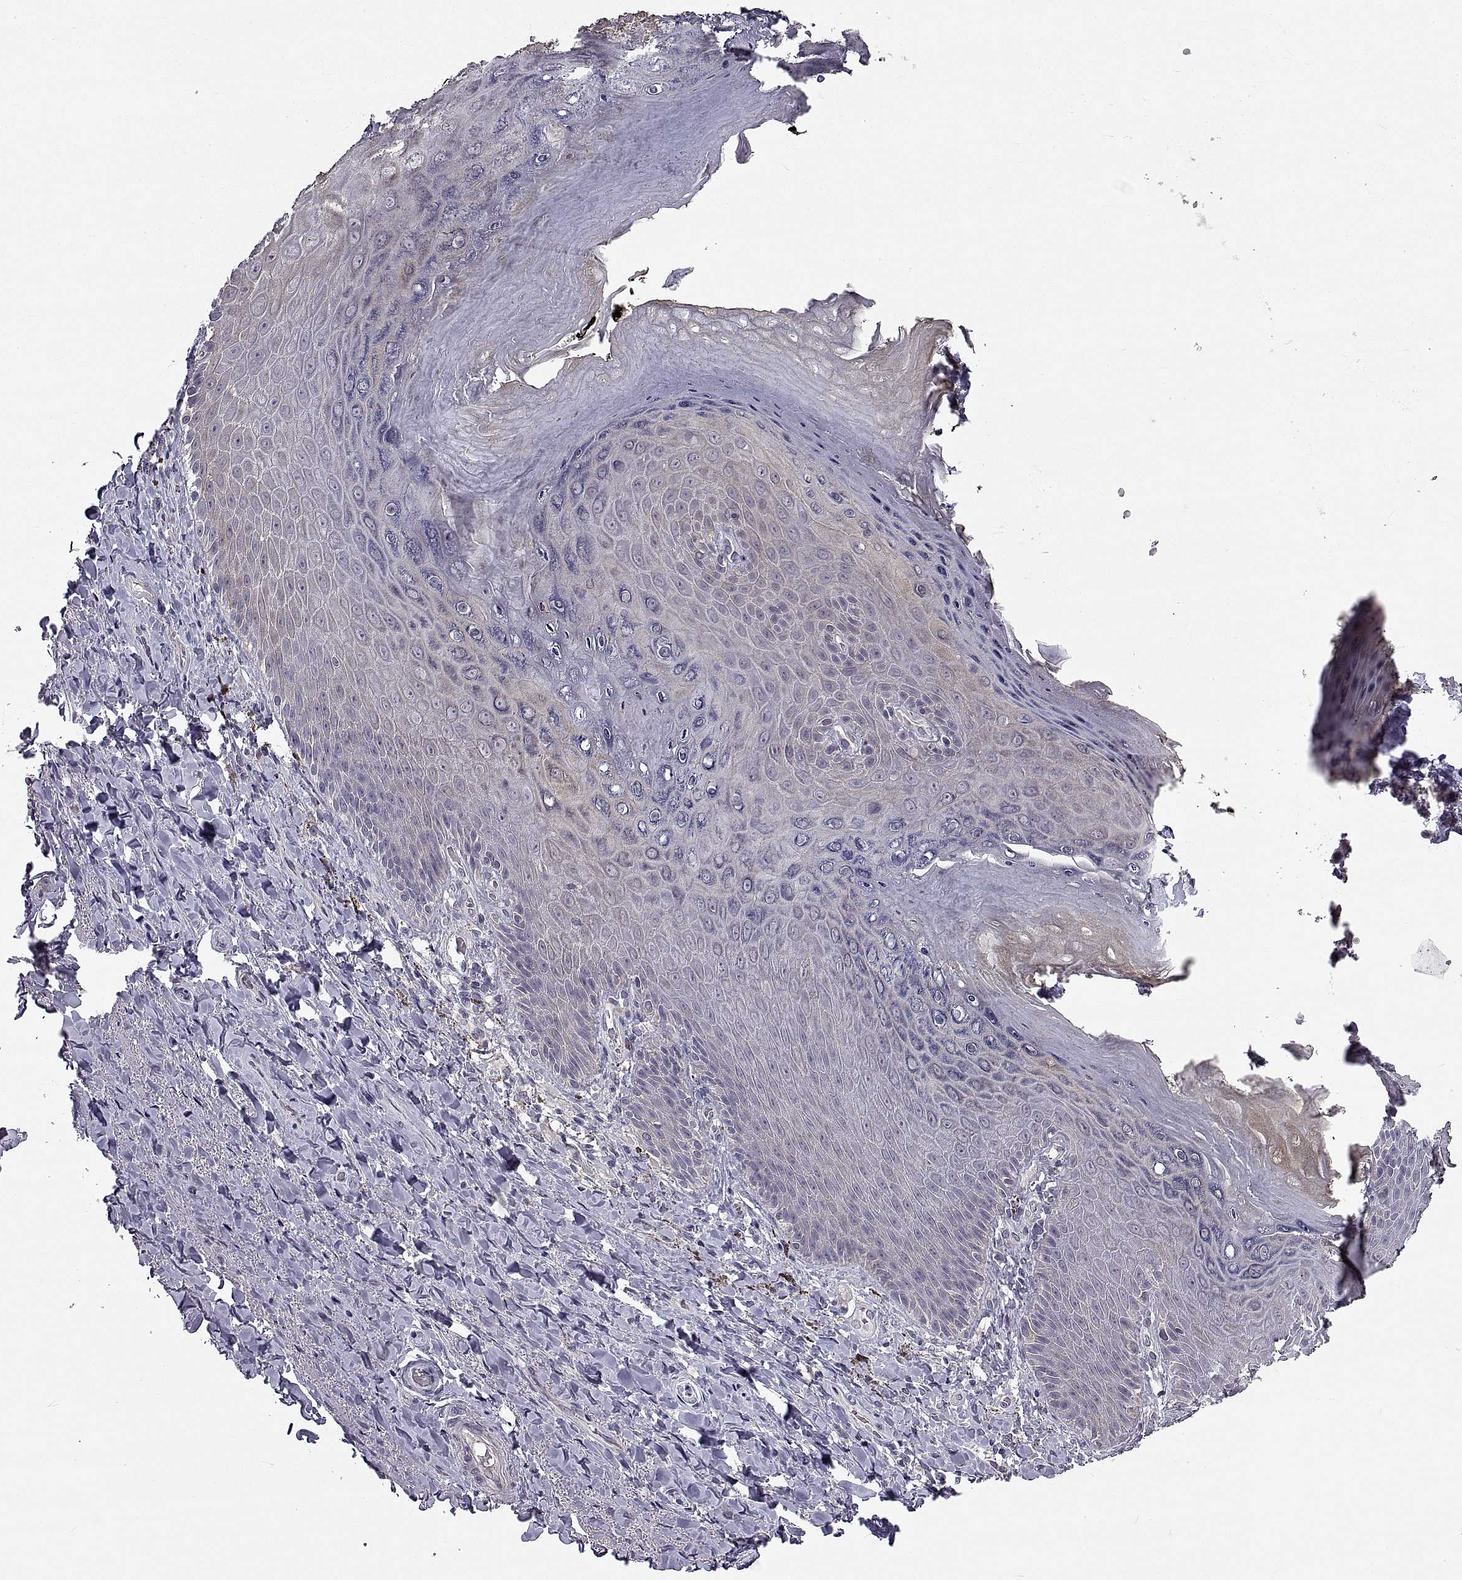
{"staining": {"intensity": "negative", "quantity": "none", "location": "none"}, "tissue": "adipose tissue", "cell_type": "Adipocytes", "image_type": "normal", "snomed": [{"axis": "morphology", "description": "Normal tissue, NOS"}, {"axis": "topography", "description": "Anal"}, {"axis": "topography", "description": "Peripheral nerve tissue"}], "caption": "Immunohistochemical staining of benign human adipose tissue displays no significant expression in adipocytes. The staining was performed using DAB to visualize the protein expression in brown, while the nuclei were stained in blue with hematoxylin (Magnification: 20x).", "gene": "NPTX2", "patient": {"sex": "male", "age": 53}}